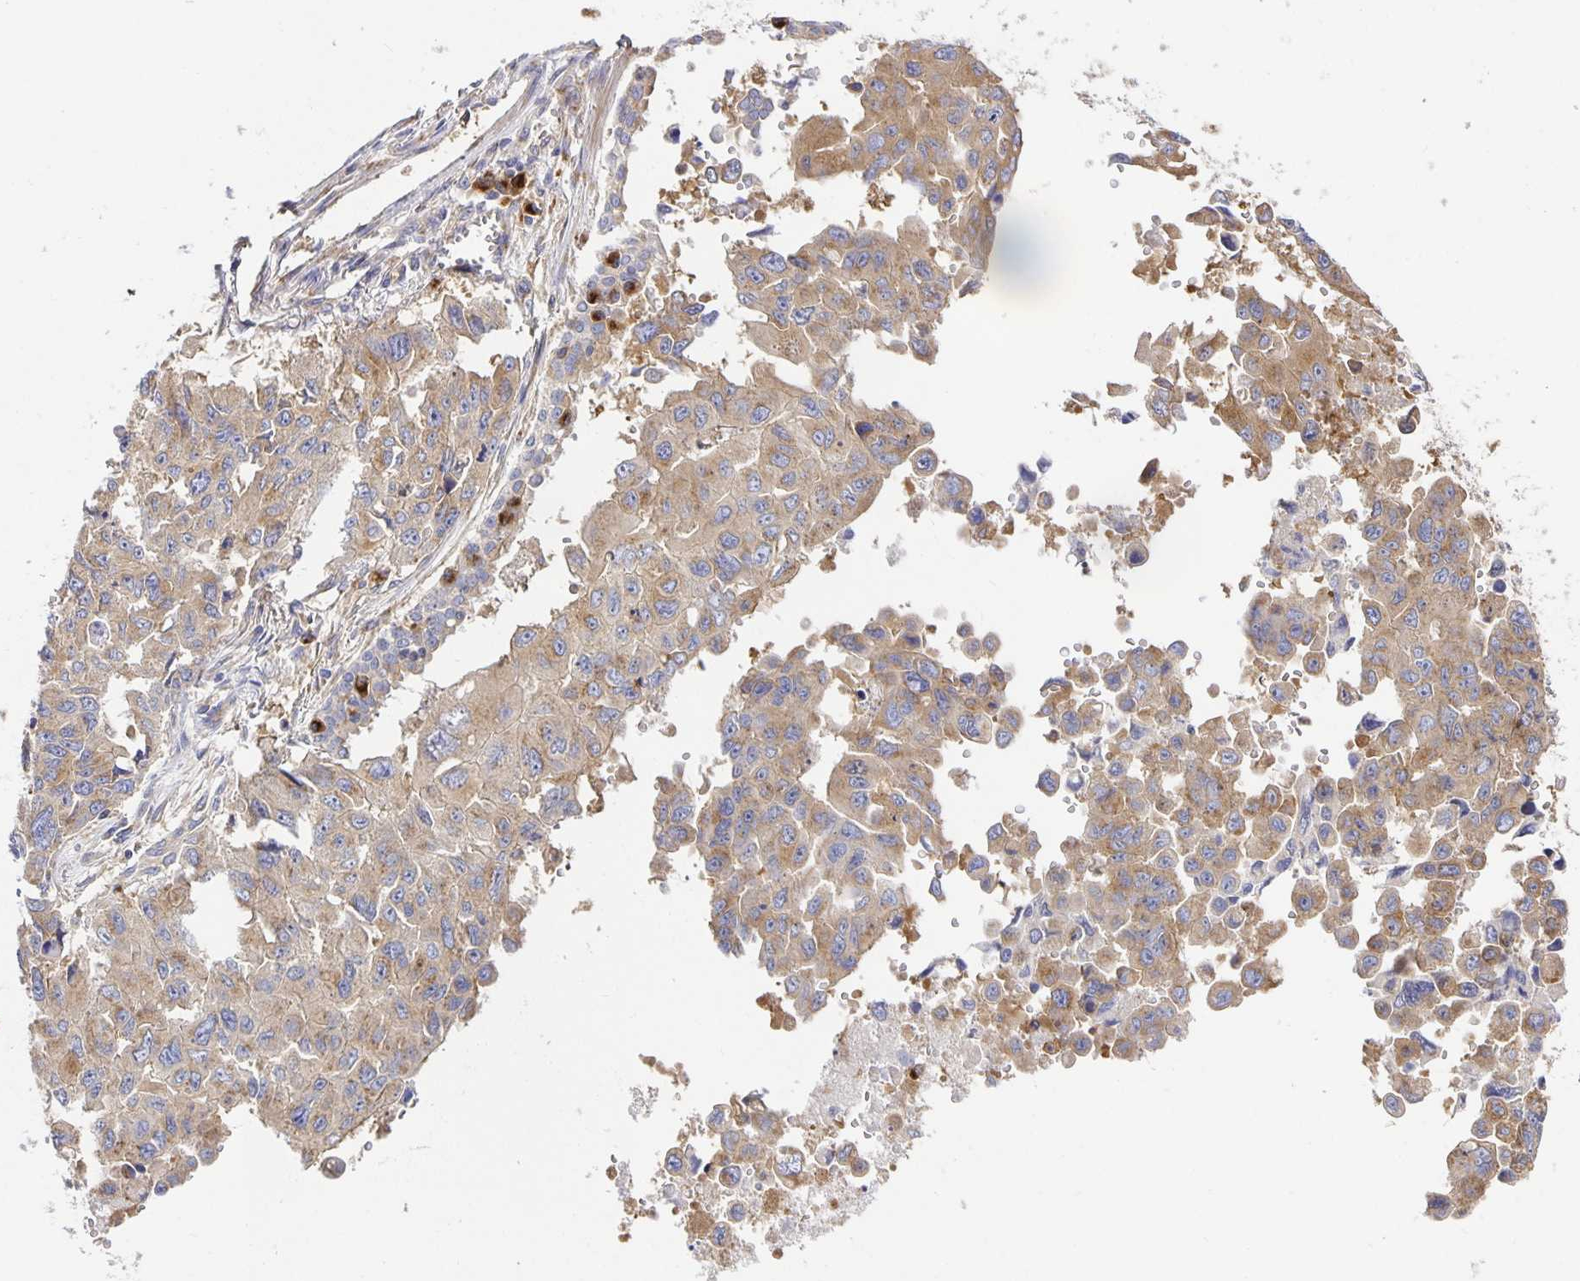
{"staining": {"intensity": "moderate", "quantity": ">75%", "location": "cytoplasmic/membranous"}, "tissue": "lung cancer", "cell_type": "Tumor cells", "image_type": "cancer", "snomed": [{"axis": "morphology", "description": "Adenocarcinoma, NOS"}, {"axis": "topography", "description": "Lung"}], "caption": "Protein expression analysis of lung adenocarcinoma shows moderate cytoplasmic/membranous staining in about >75% of tumor cells. Using DAB (brown) and hematoxylin (blue) stains, captured at high magnification using brightfield microscopy.", "gene": "USO1", "patient": {"sex": "male", "age": 64}}